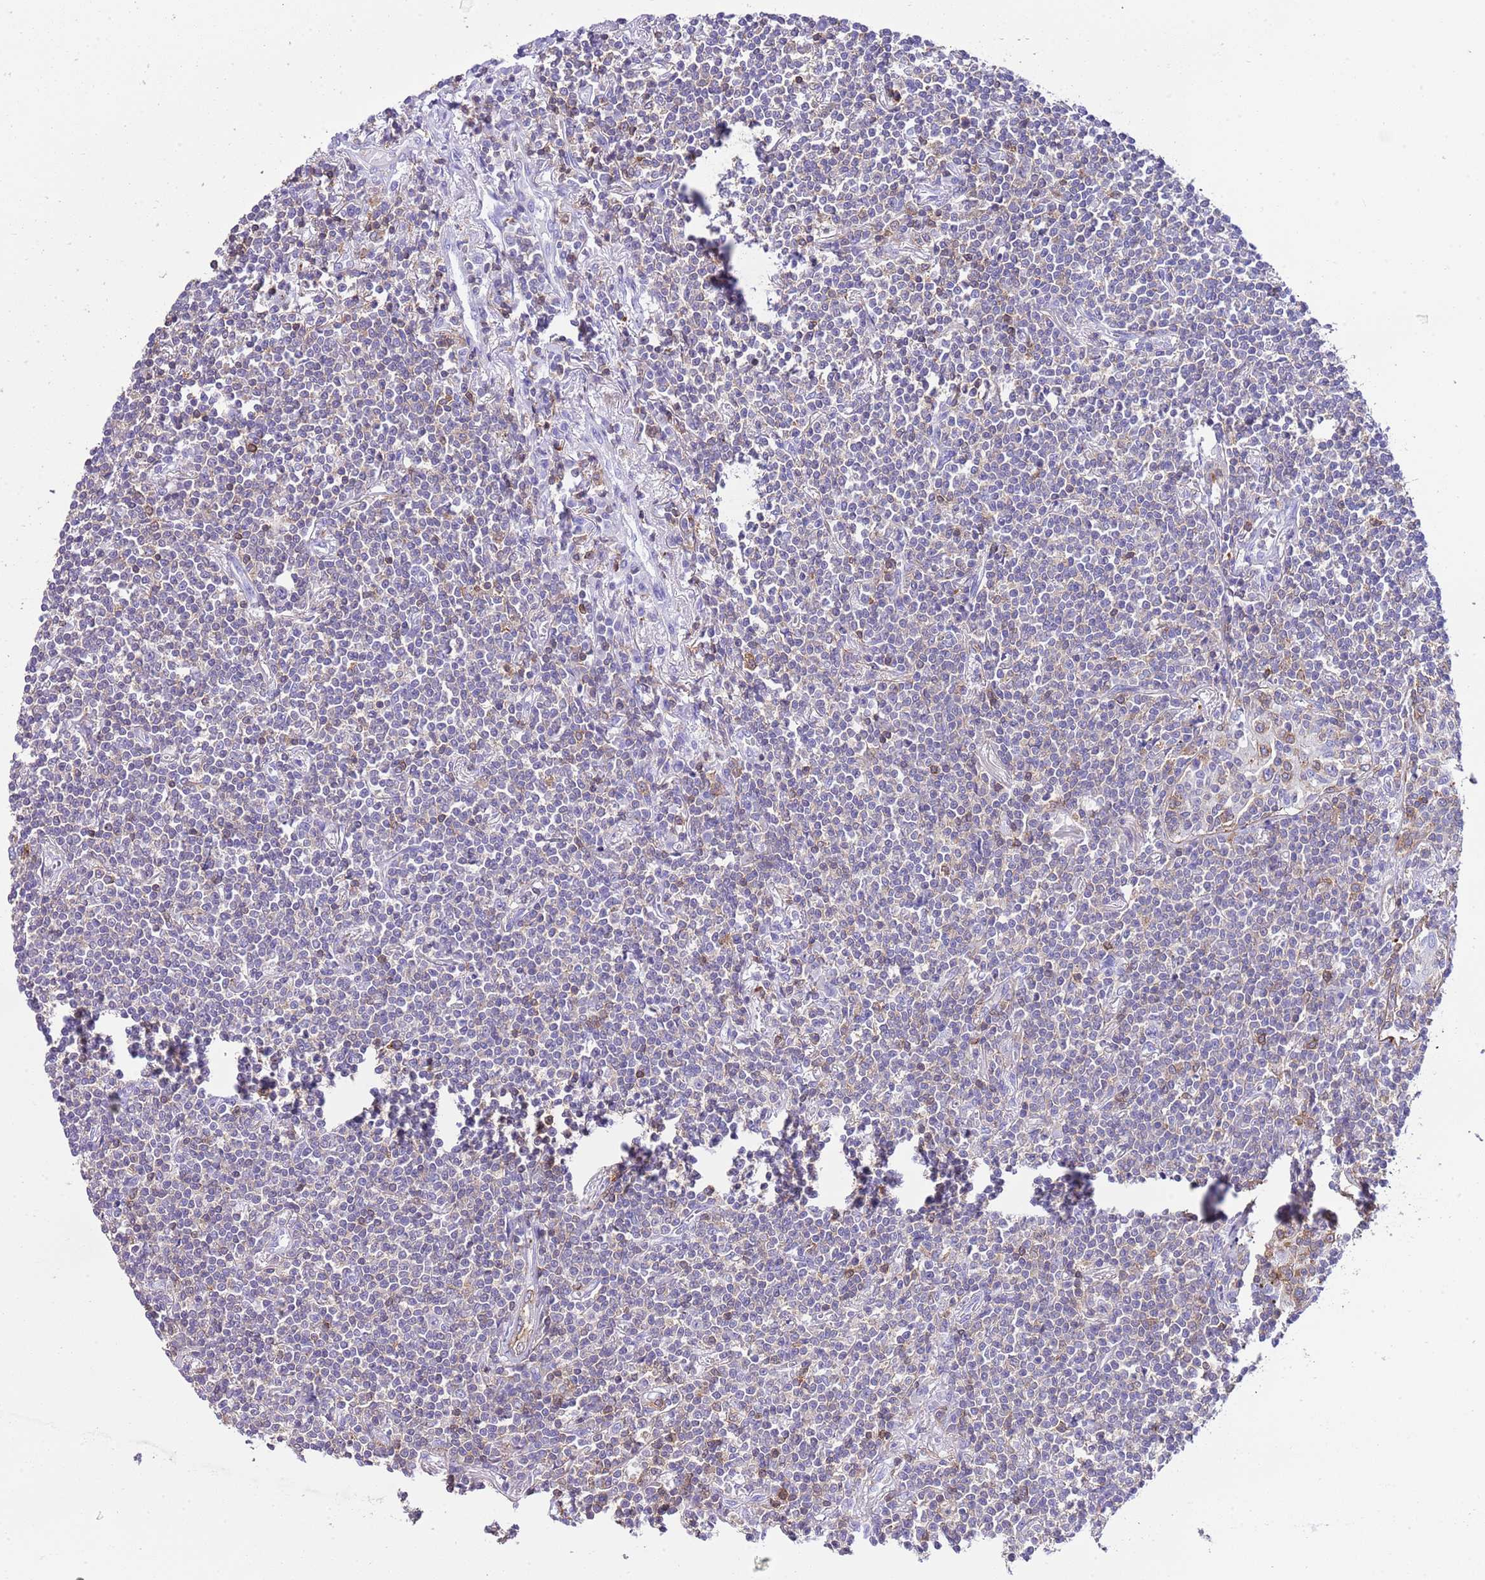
{"staining": {"intensity": "moderate", "quantity": "<25%", "location": "cytoplasmic/membranous"}, "tissue": "lymphoma", "cell_type": "Tumor cells", "image_type": "cancer", "snomed": [{"axis": "morphology", "description": "Malignant lymphoma, non-Hodgkin's type, Low grade"}, {"axis": "topography", "description": "Lung"}], "caption": "Approximately <25% of tumor cells in human malignant lymphoma, non-Hodgkin's type (low-grade) exhibit moderate cytoplasmic/membranous protein staining as visualized by brown immunohistochemical staining.", "gene": "CNN2", "patient": {"sex": "female", "age": 71}}